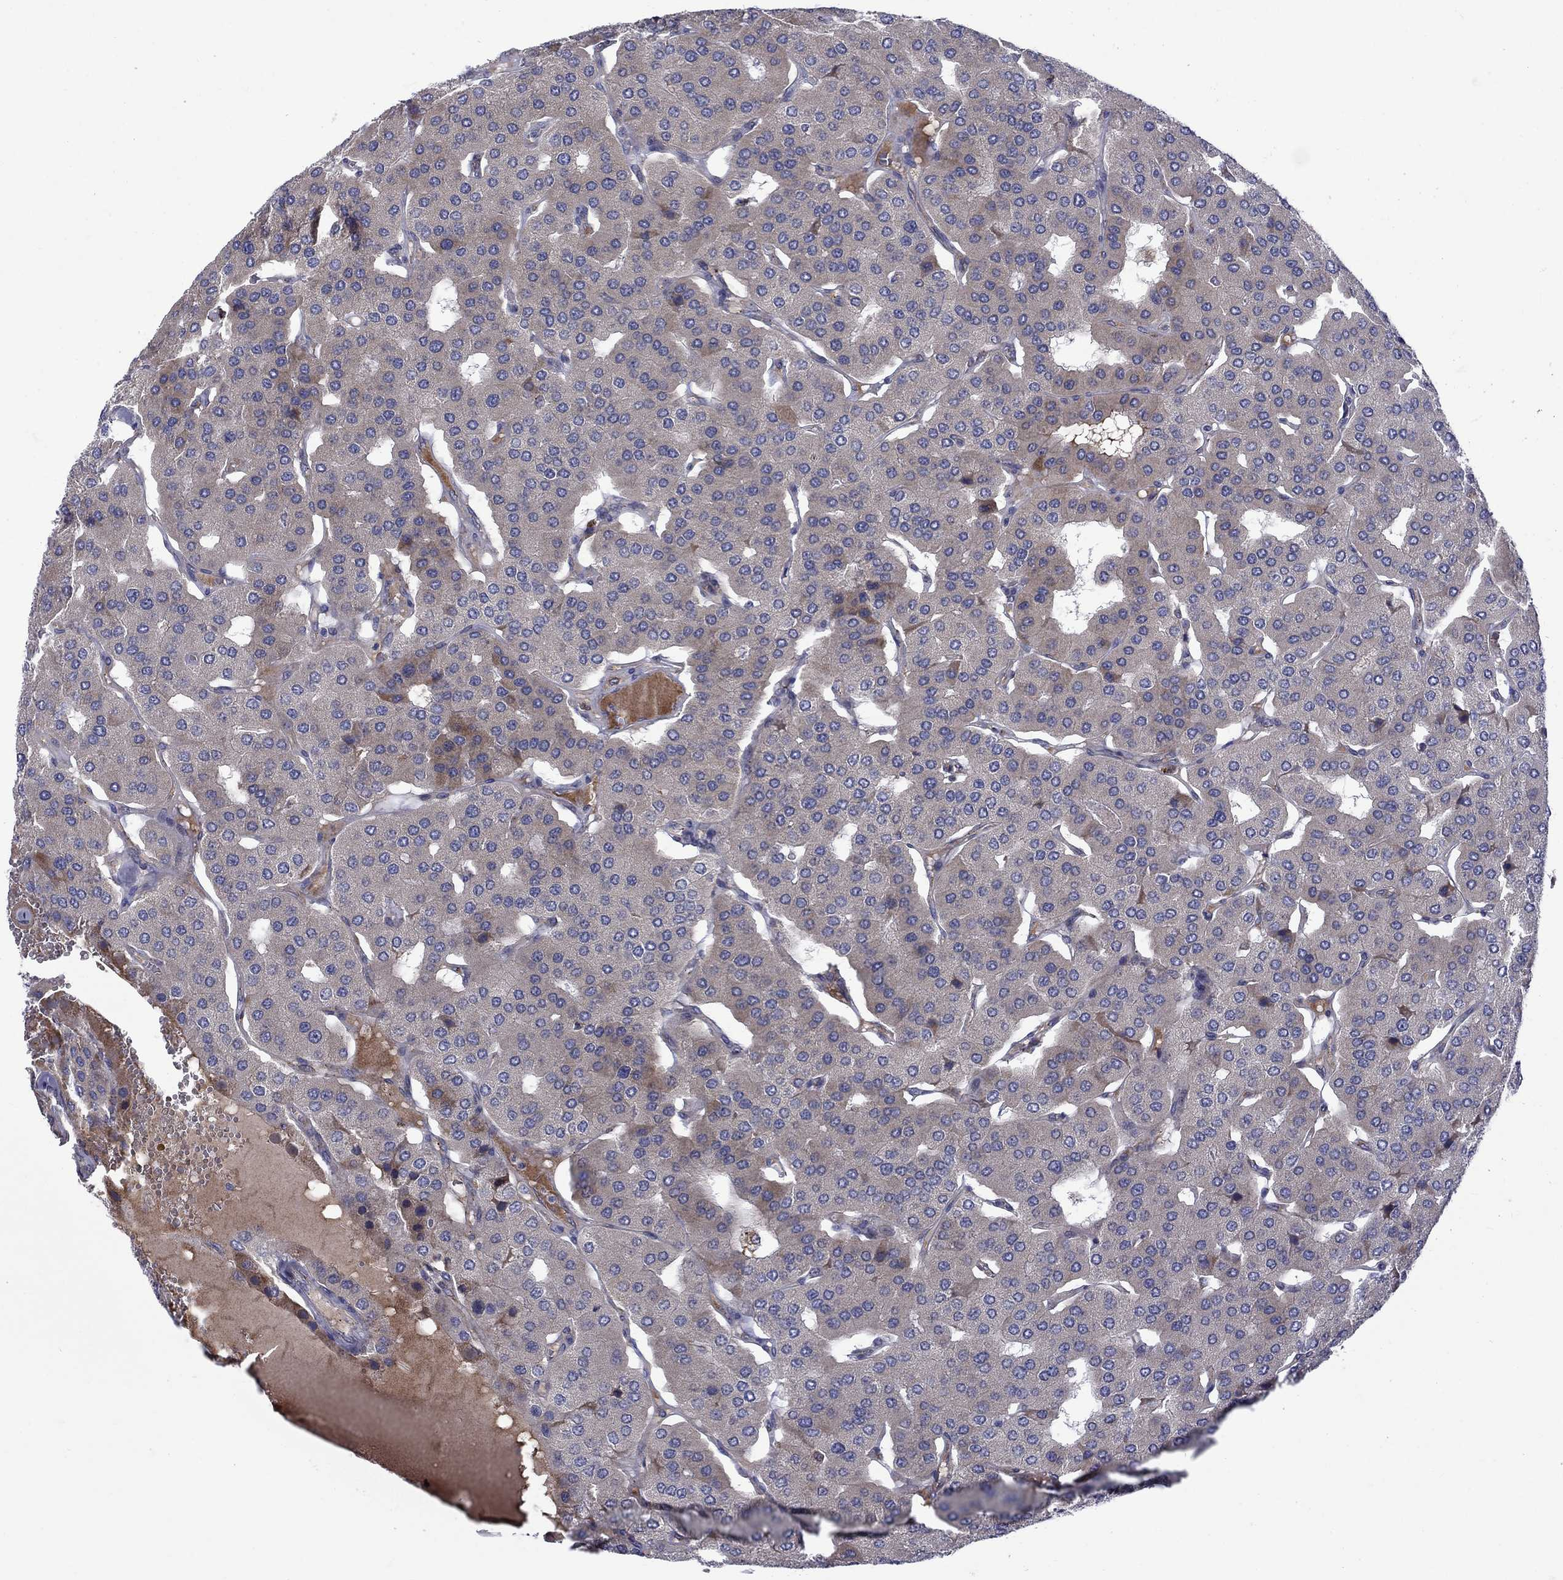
{"staining": {"intensity": "moderate", "quantity": "<25%", "location": "cytoplasmic/membranous"}, "tissue": "parathyroid gland", "cell_type": "Glandular cells", "image_type": "normal", "snomed": [{"axis": "morphology", "description": "Normal tissue, NOS"}, {"axis": "morphology", "description": "Adenoma, NOS"}, {"axis": "topography", "description": "Parathyroid gland"}], "caption": "DAB immunohistochemical staining of benign human parathyroid gland exhibits moderate cytoplasmic/membranous protein expression in approximately <25% of glandular cells.", "gene": "ASNS", "patient": {"sex": "female", "age": 86}}